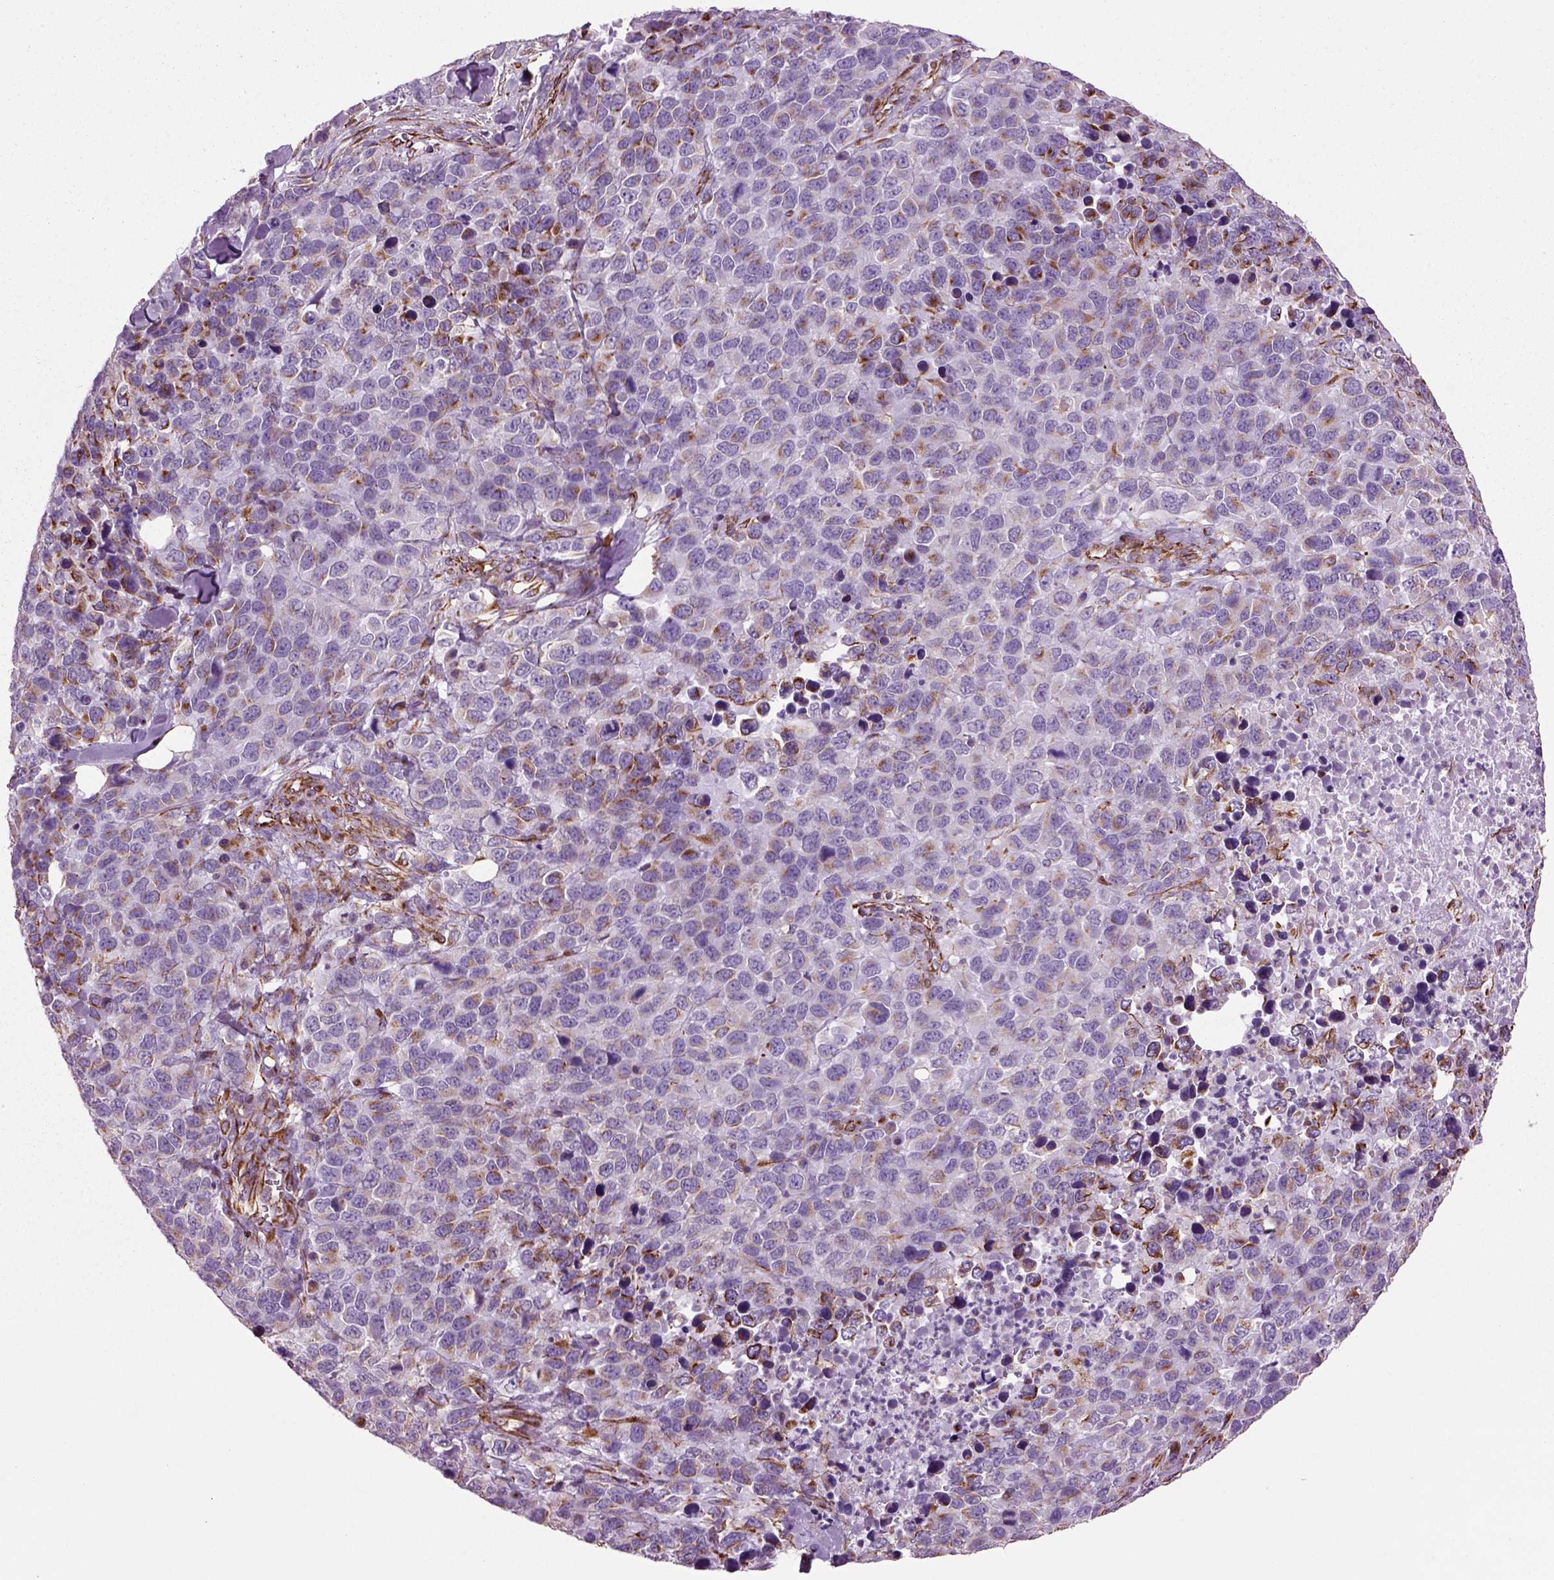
{"staining": {"intensity": "strong", "quantity": "<25%", "location": "cytoplasmic/membranous"}, "tissue": "melanoma", "cell_type": "Tumor cells", "image_type": "cancer", "snomed": [{"axis": "morphology", "description": "Malignant melanoma, Metastatic site"}, {"axis": "topography", "description": "Skin"}], "caption": "A medium amount of strong cytoplasmic/membranous expression is identified in about <25% of tumor cells in malignant melanoma (metastatic site) tissue. The staining is performed using DAB brown chromogen to label protein expression. The nuclei are counter-stained blue using hematoxylin.", "gene": "ACER3", "patient": {"sex": "male", "age": 84}}